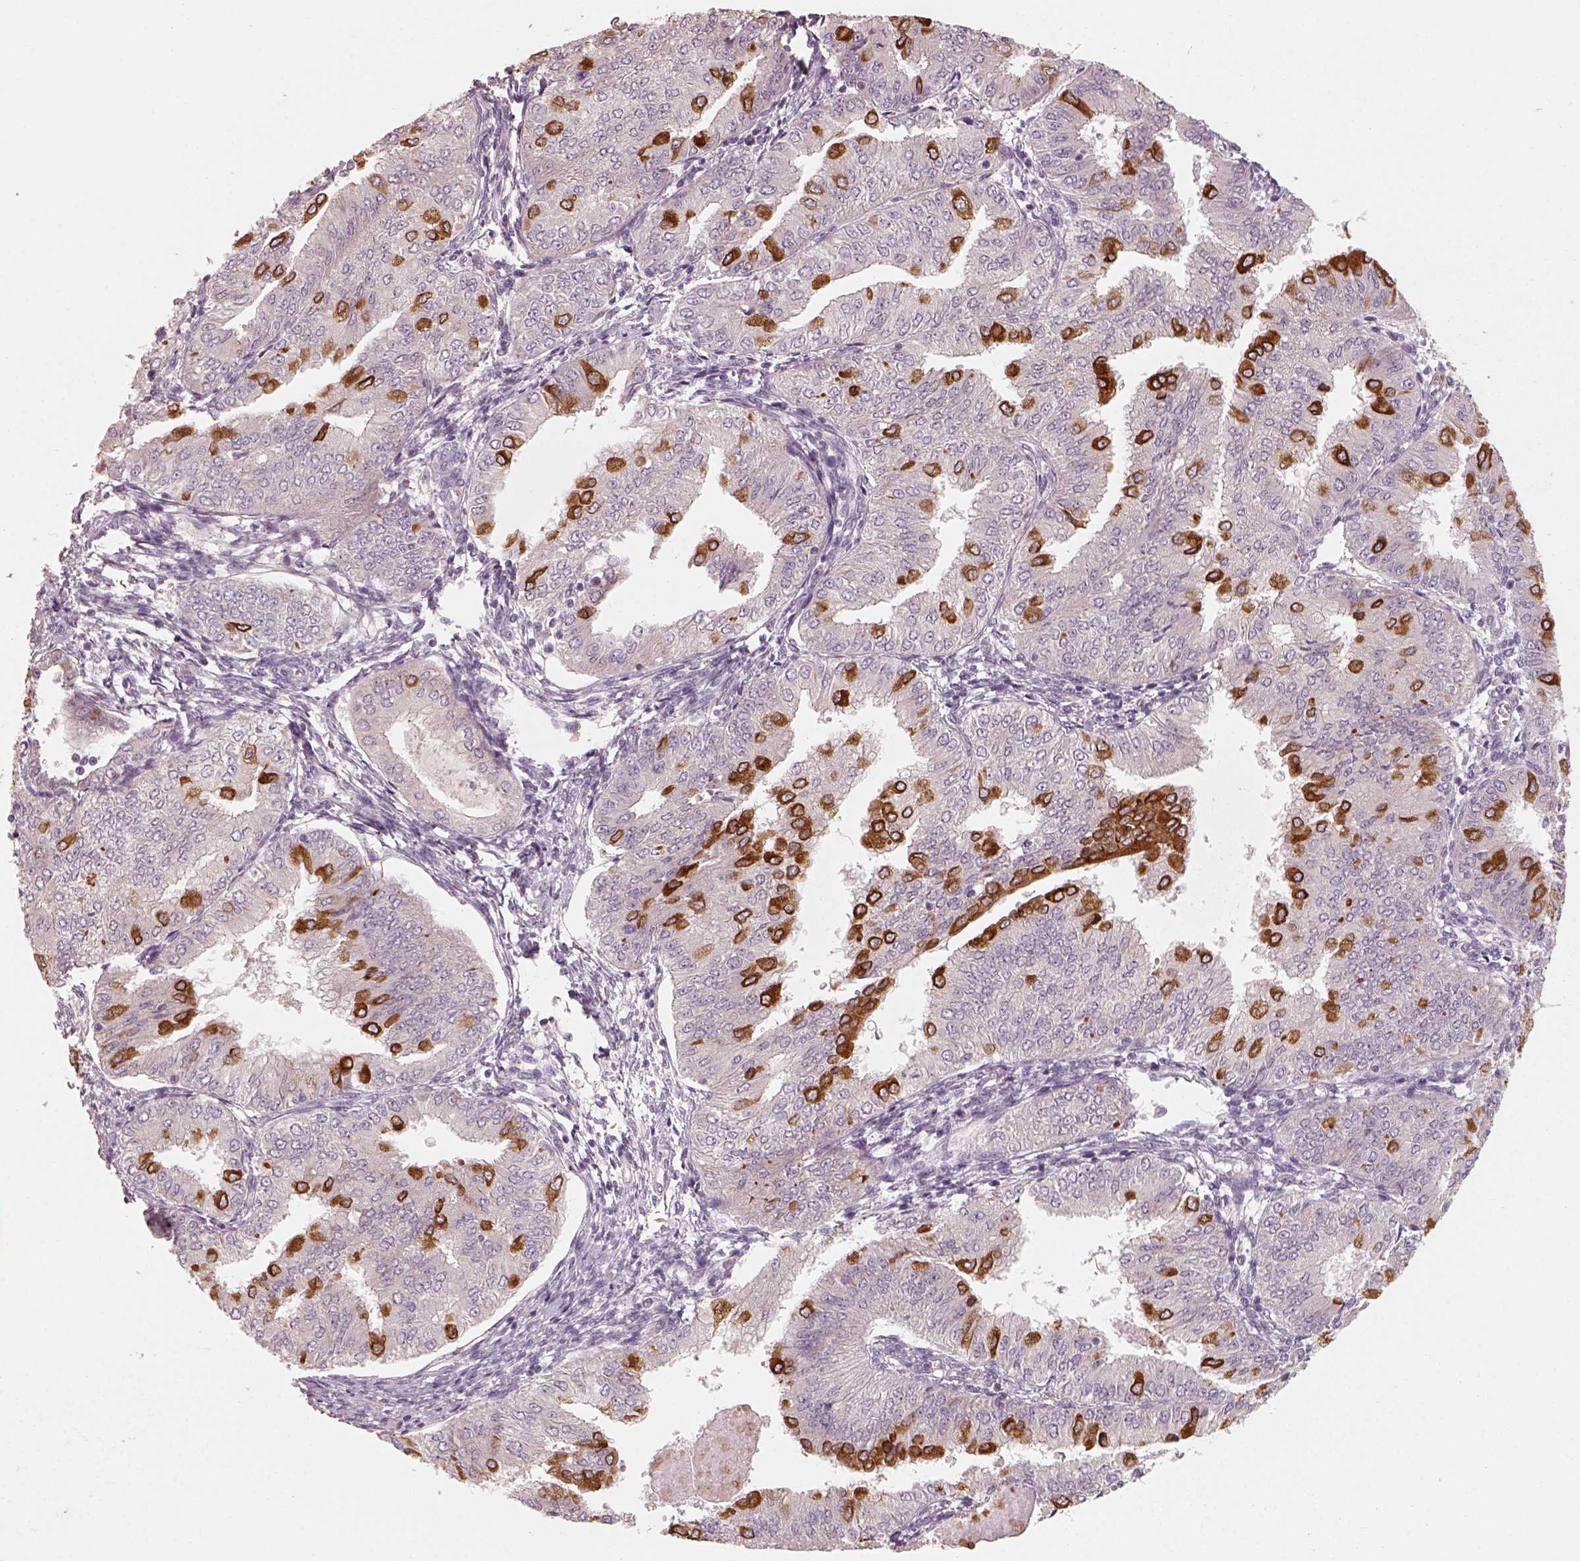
{"staining": {"intensity": "strong", "quantity": "<25%", "location": "cytoplasmic/membranous"}, "tissue": "endometrial cancer", "cell_type": "Tumor cells", "image_type": "cancer", "snomed": [{"axis": "morphology", "description": "Adenocarcinoma, NOS"}, {"axis": "topography", "description": "Endometrium"}], "caption": "Approximately <25% of tumor cells in endometrial adenocarcinoma exhibit strong cytoplasmic/membranous protein positivity as visualized by brown immunohistochemical staining.", "gene": "CDS1", "patient": {"sex": "female", "age": 53}}